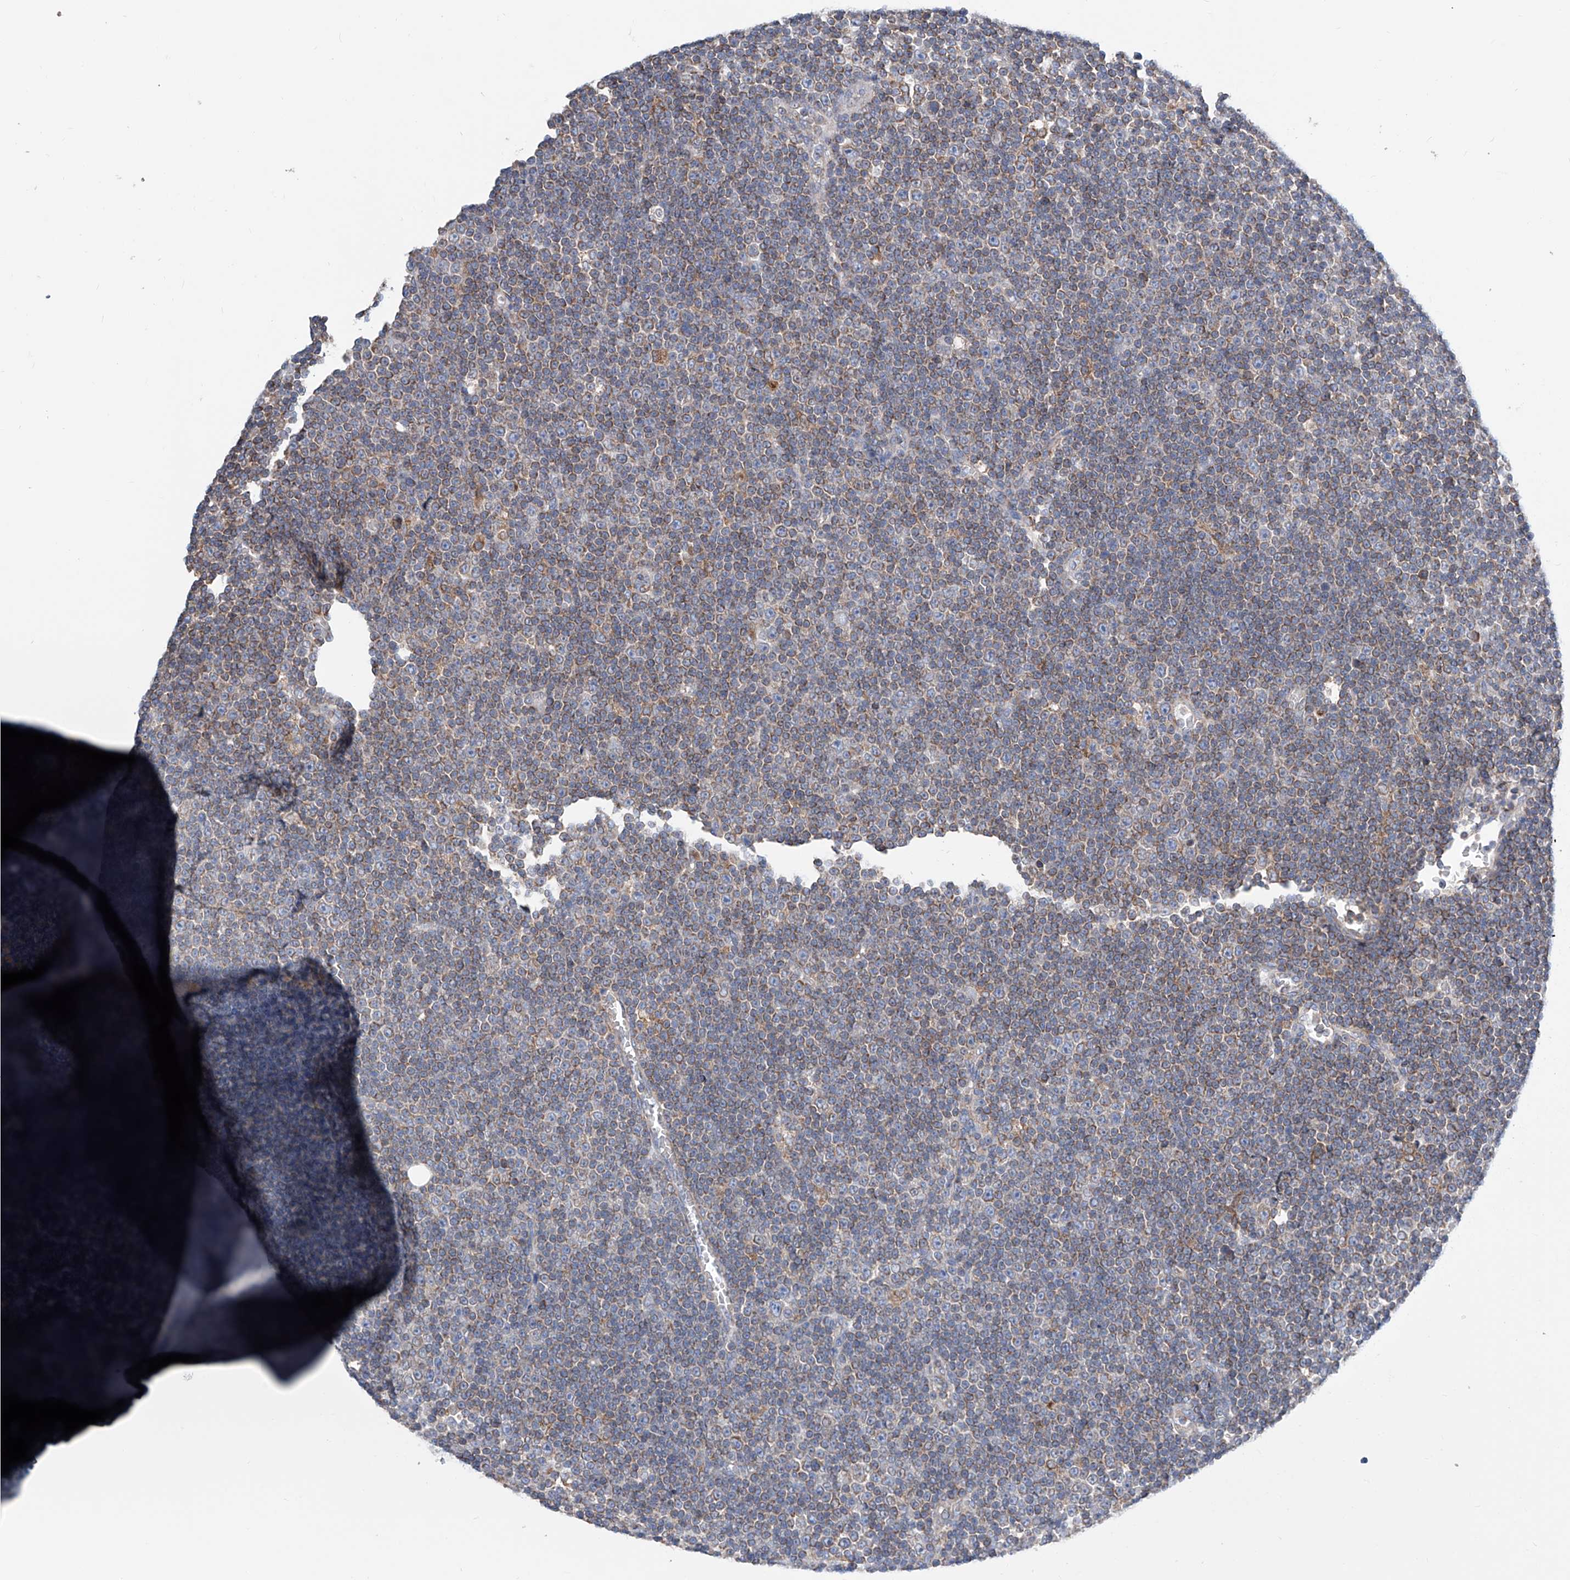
{"staining": {"intensity": "weak", "quantity": "<25%", "location": "cytoplasmic/membranous"}, "tissue": "lymphoma", "cell_type": "Tumor cells", "image_type": "cancer", "snomed": [{"axis": "morphology", "description": "Malignant lymphoma, non-Hodgkin's type, Low grade"}, {"axis": "topography", "description": "Lymph node"}], "caption": "IHC histopathology image of lymphoma stained for a protein (brown), which demonstrates no expression in tumor cells.", "gene": "MAD2L1", "patient": {"sex": "female", "age": 67}}